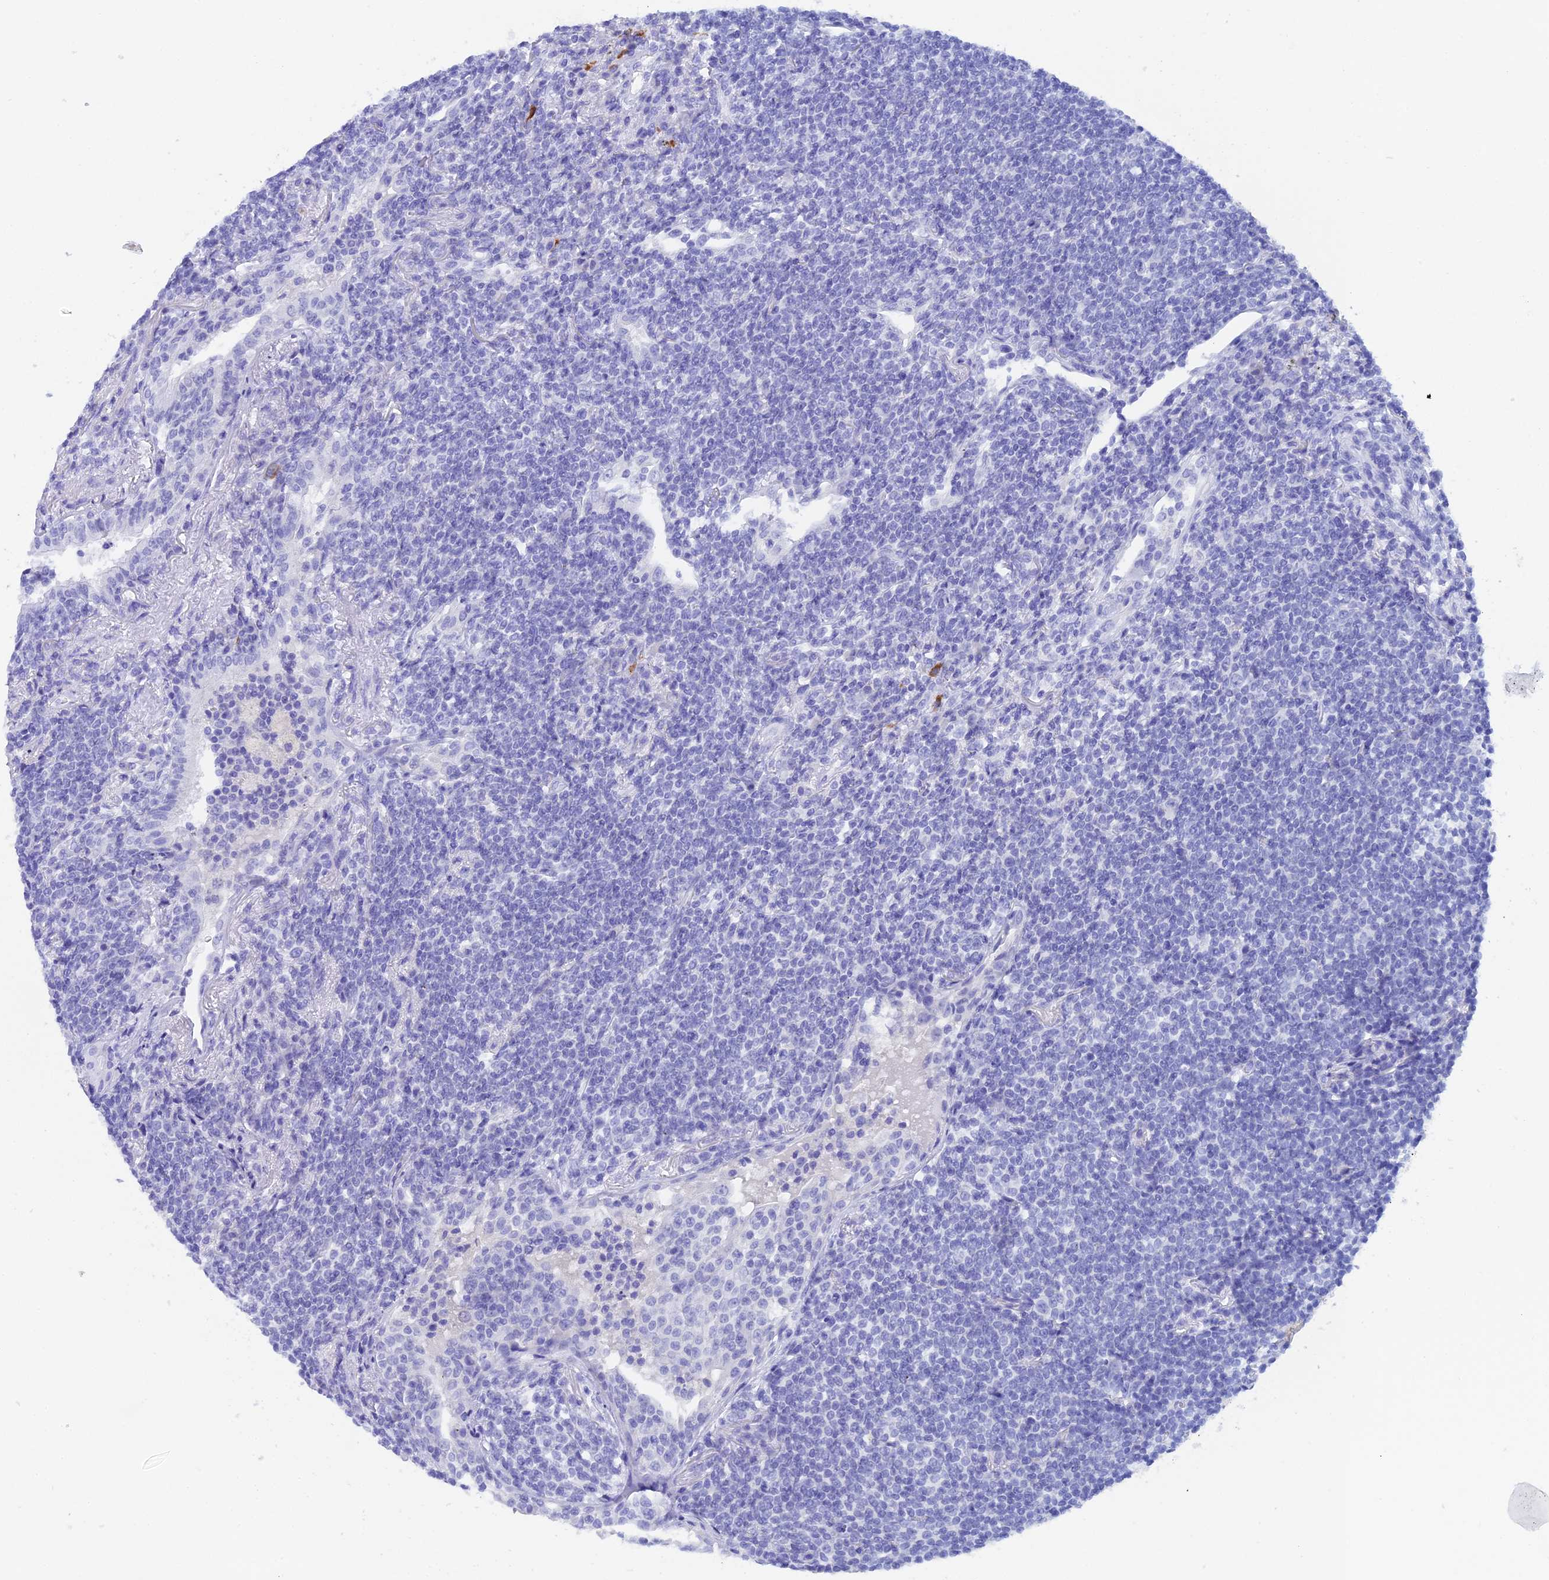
{"staining": {"intensity": "negative", "quantity": "none", "location": "none"}, "tissue": "lymphoma", "cell_type": "Tumor cells", "image_type": "cancer", "snomed": [{"axis": "morphology", "description": "Malignant lymphoma, non-Hodgkin's type, Low grade"}, {"axis": "topography", "description": "Lung"}], "caption": "The IHC micrograph has no significant expression in tumor cells of lymphoma tissue. The staining was performed using DAB (3,3'-diaminobenzidine) to visualize the protein expression in brown, while the nuclei were stained in blue with hematoxylin (Magnification: 20x).", "gene": "REG1A", "patient": {"sex": "female", "age": 71}}